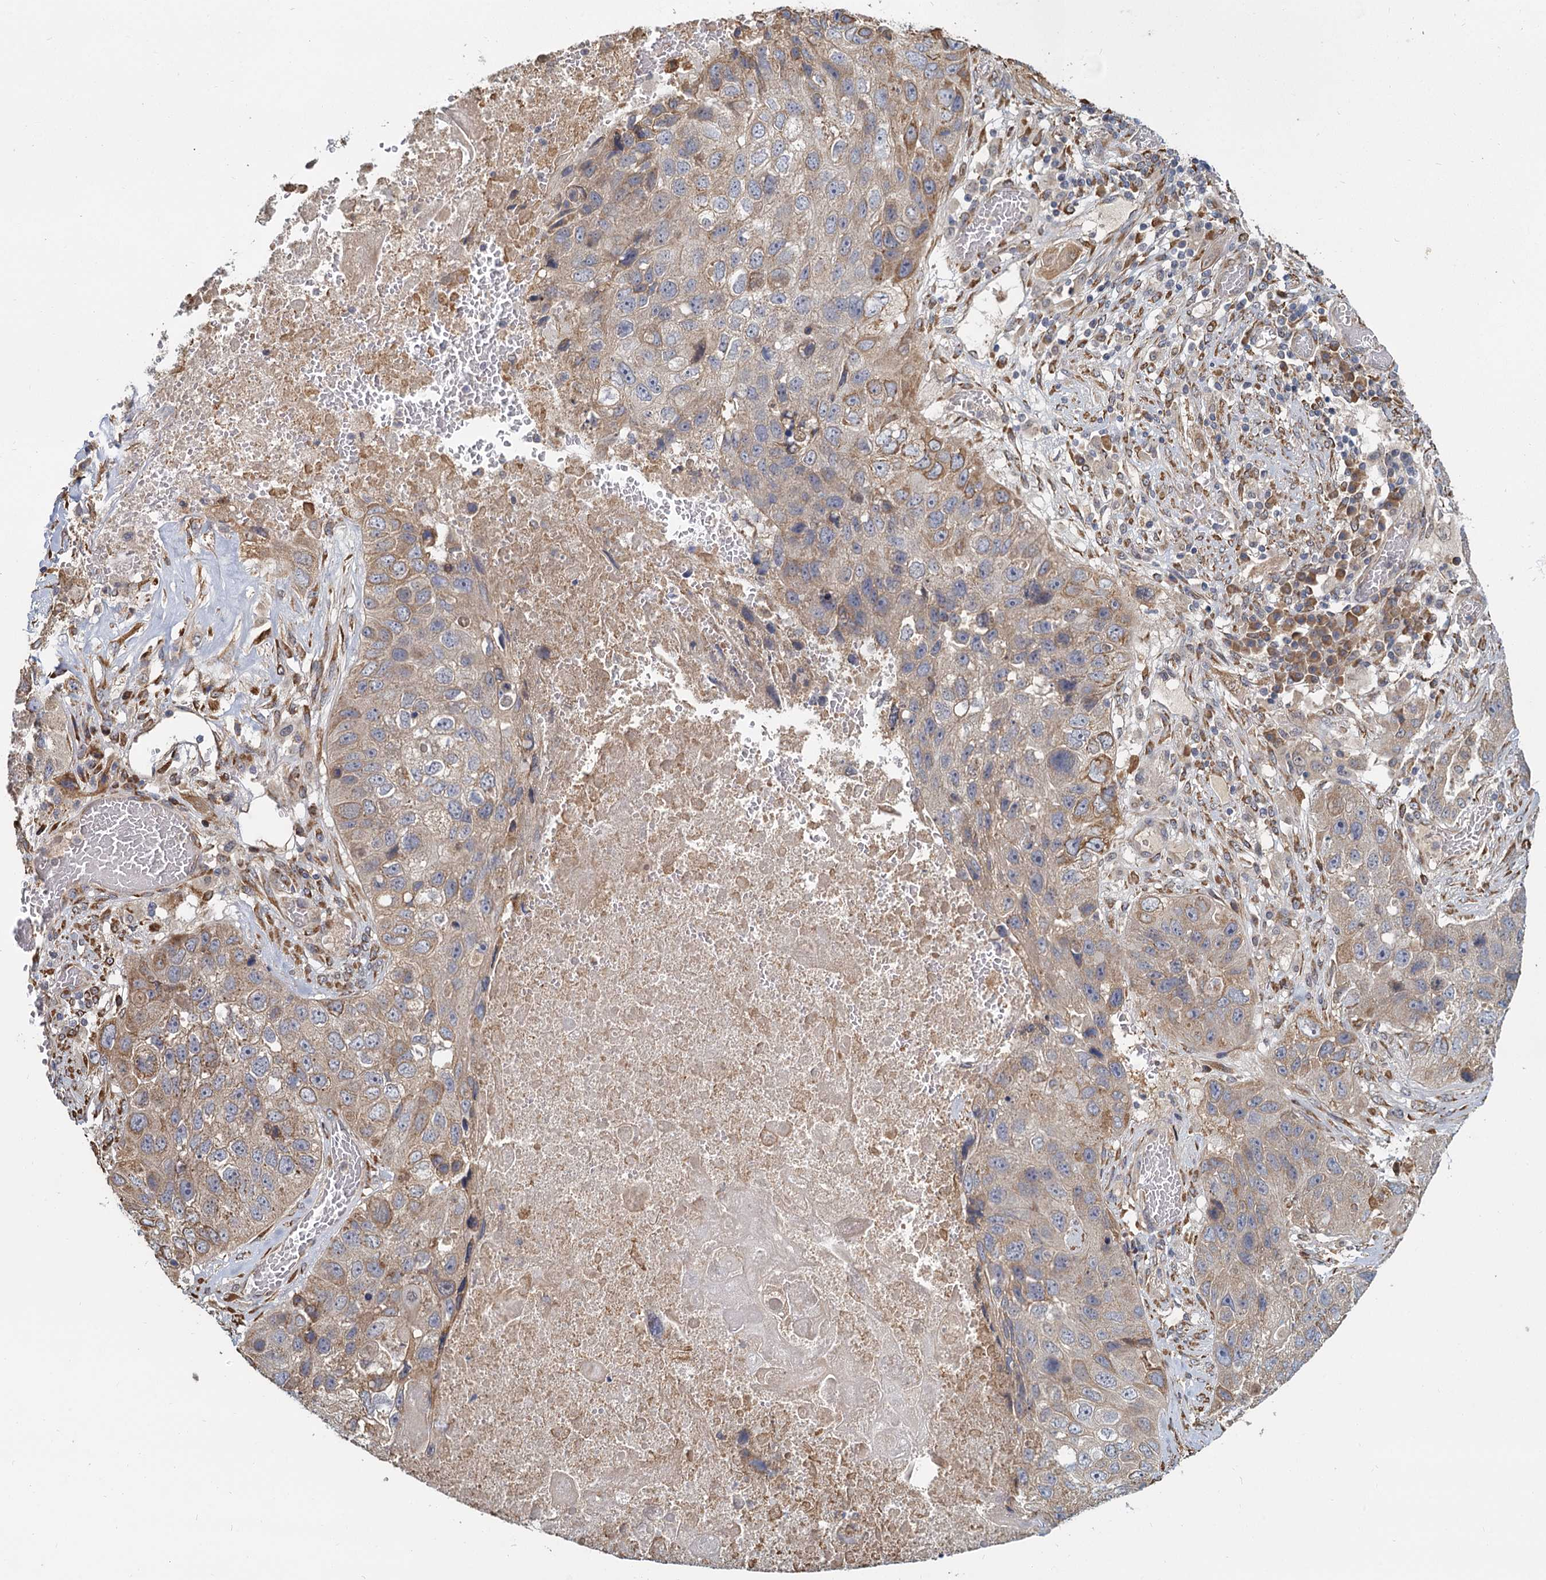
{"staining": {"intensity": "weak", "quantity": "25%-75%", "location": "cytoplasmic/membranous"}, "tissue": "lung cancer", "cell_type": "Tumor cells", "image_type": "cancer", "snomed": [{"axis": "morphology", "description": "Squamous cell carcinoma, NOS"}, {"axis": "topography", "description": "Lung"}], "caption": "A histopathology image of human lung cancer stained for a protein reveals weak cytoplasmic/membranous brown staining in tumor cells.", "gene": "LRRC51", "patient": {"sex": "male", "age": 61}}